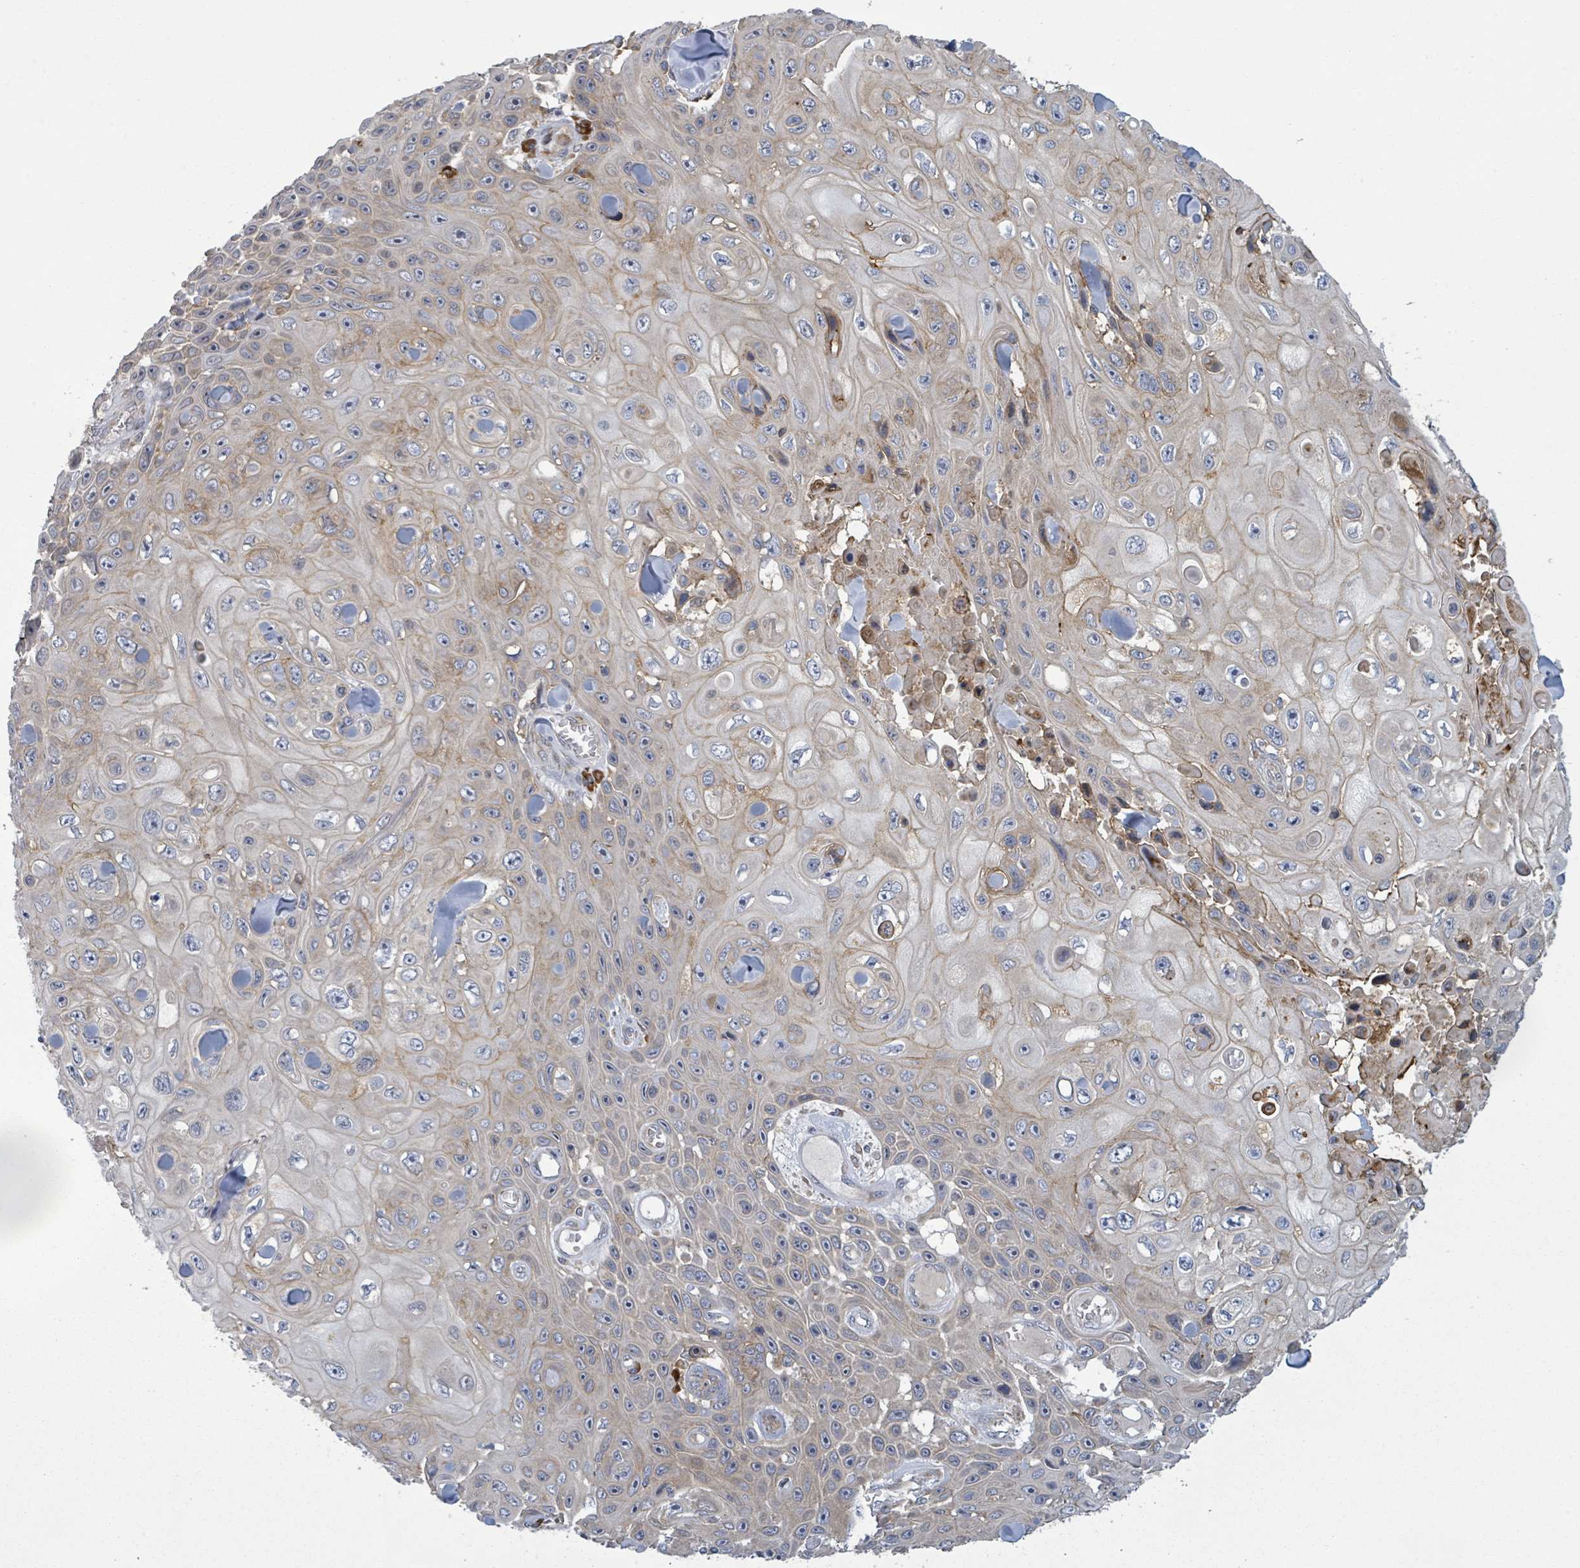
{"staining": {"intensity": "weak", "quantity": ">75%", "location": "cytoplasmic/membranous"}, "tissue": "skin cancer", "cell_type": "Tumor cells", "image_type": "cancer", "snomed": [{"axis": "morphology", "description": "Squamous cell carcinoma, NOS"}, {"axis": "topography", "description": "Skin"}], "caption": "Immunohistochemistry image of human squamous cell carcinoma (skin) stained for a protein (brown), which displays low levels of weak cytoplasmic/membranous expression in about >75% of tumor cells.", "gene": "ATP13A1", "patient": {"sex": "male", "age": 82}}